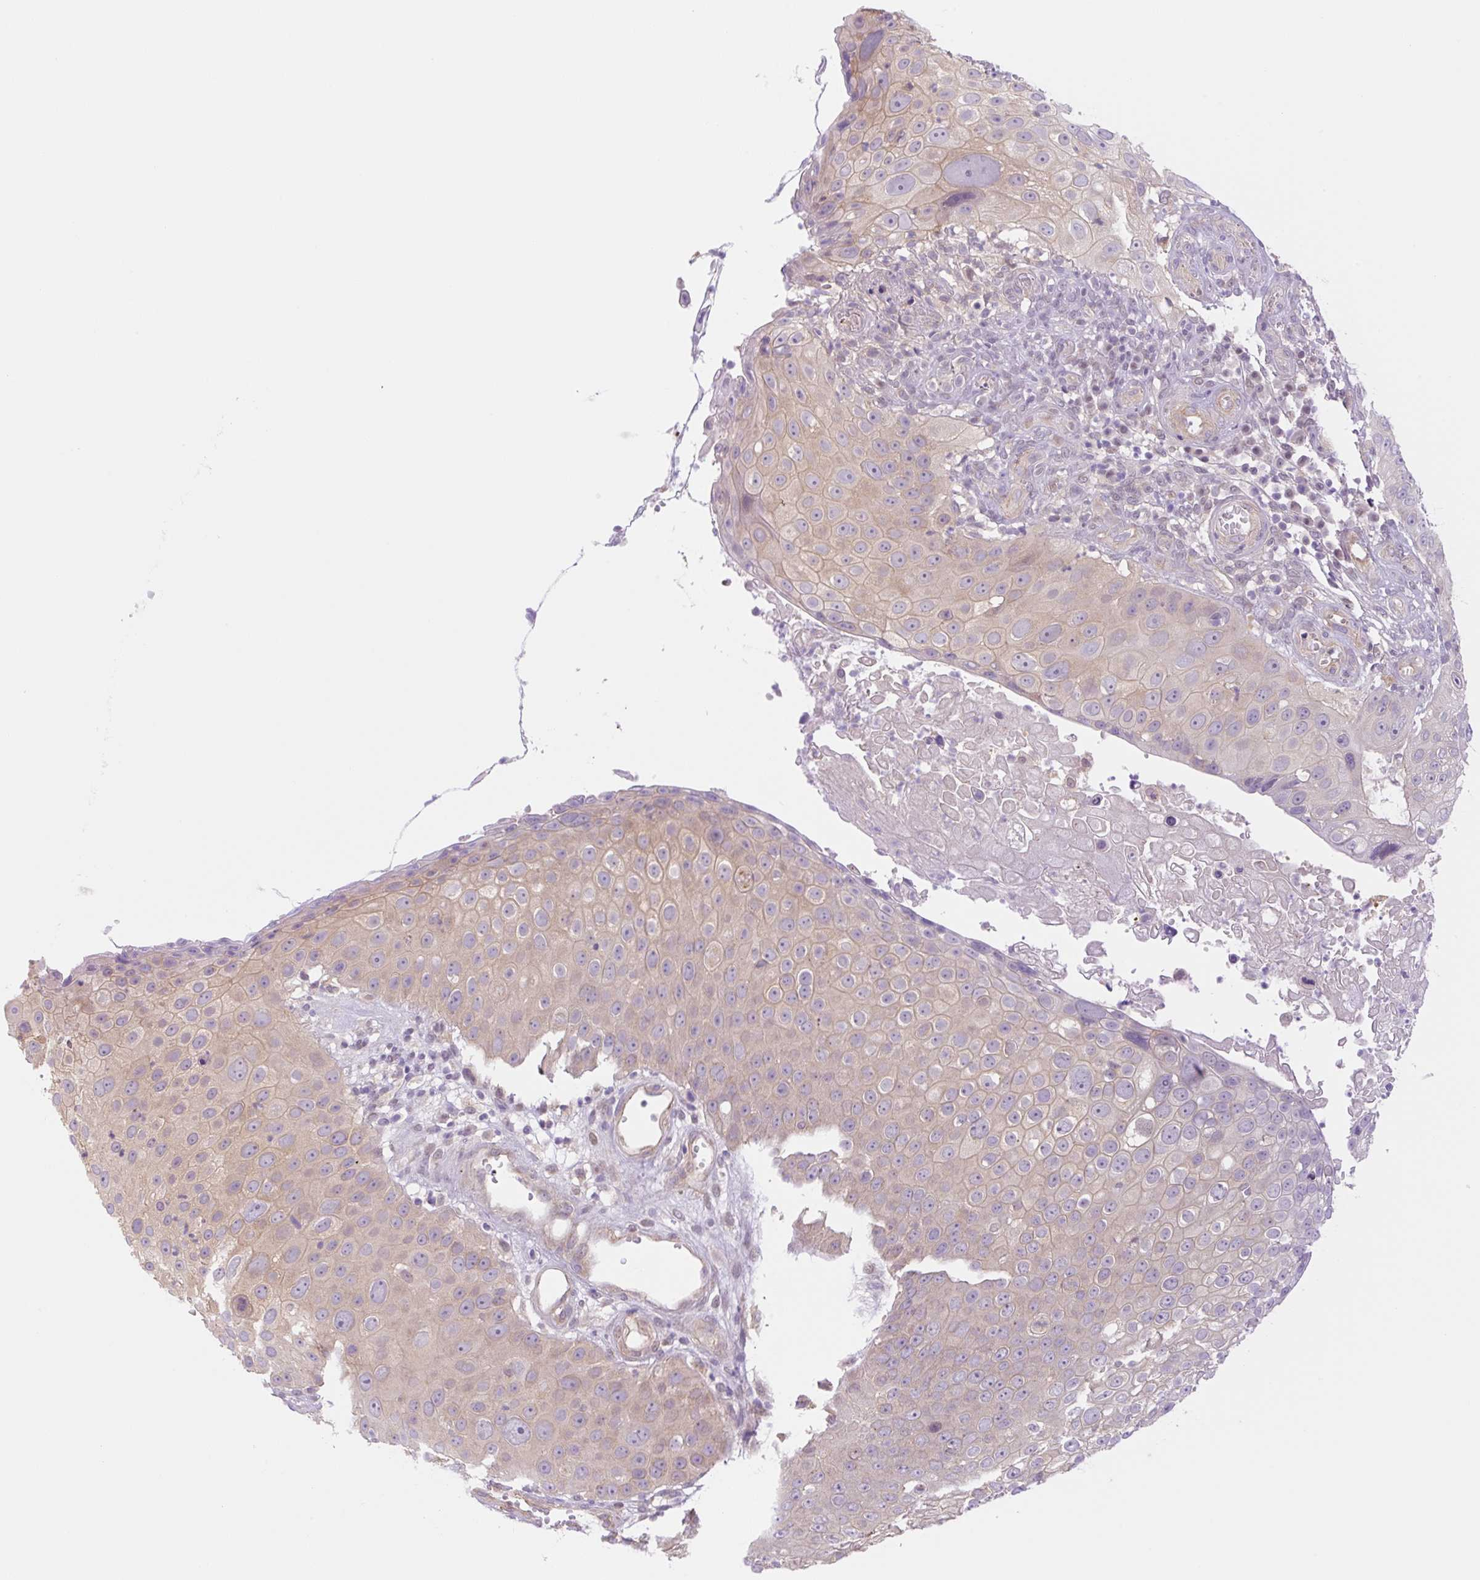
{"staining": {"intensity": "weak", "quantity": "25%-75%", "location": "cytoplasmic/membranous"}, "tissue": "skin cancer", "cell_type": "Tumor cells", "image_type": "cancer", "snomed": [{"axis": "morphology", "description": "Squamous cell carcinoma, NOS"}, {"axis": "topography", "description": "Skin"}], "caption": "A low amount of weak cytoplasmic/membranous staining is present in approximately 25%-75% of tumor cells in skin cancer tissue.", "gene": "NLRP5", "patient": {"sex": "male", "age": 71}}